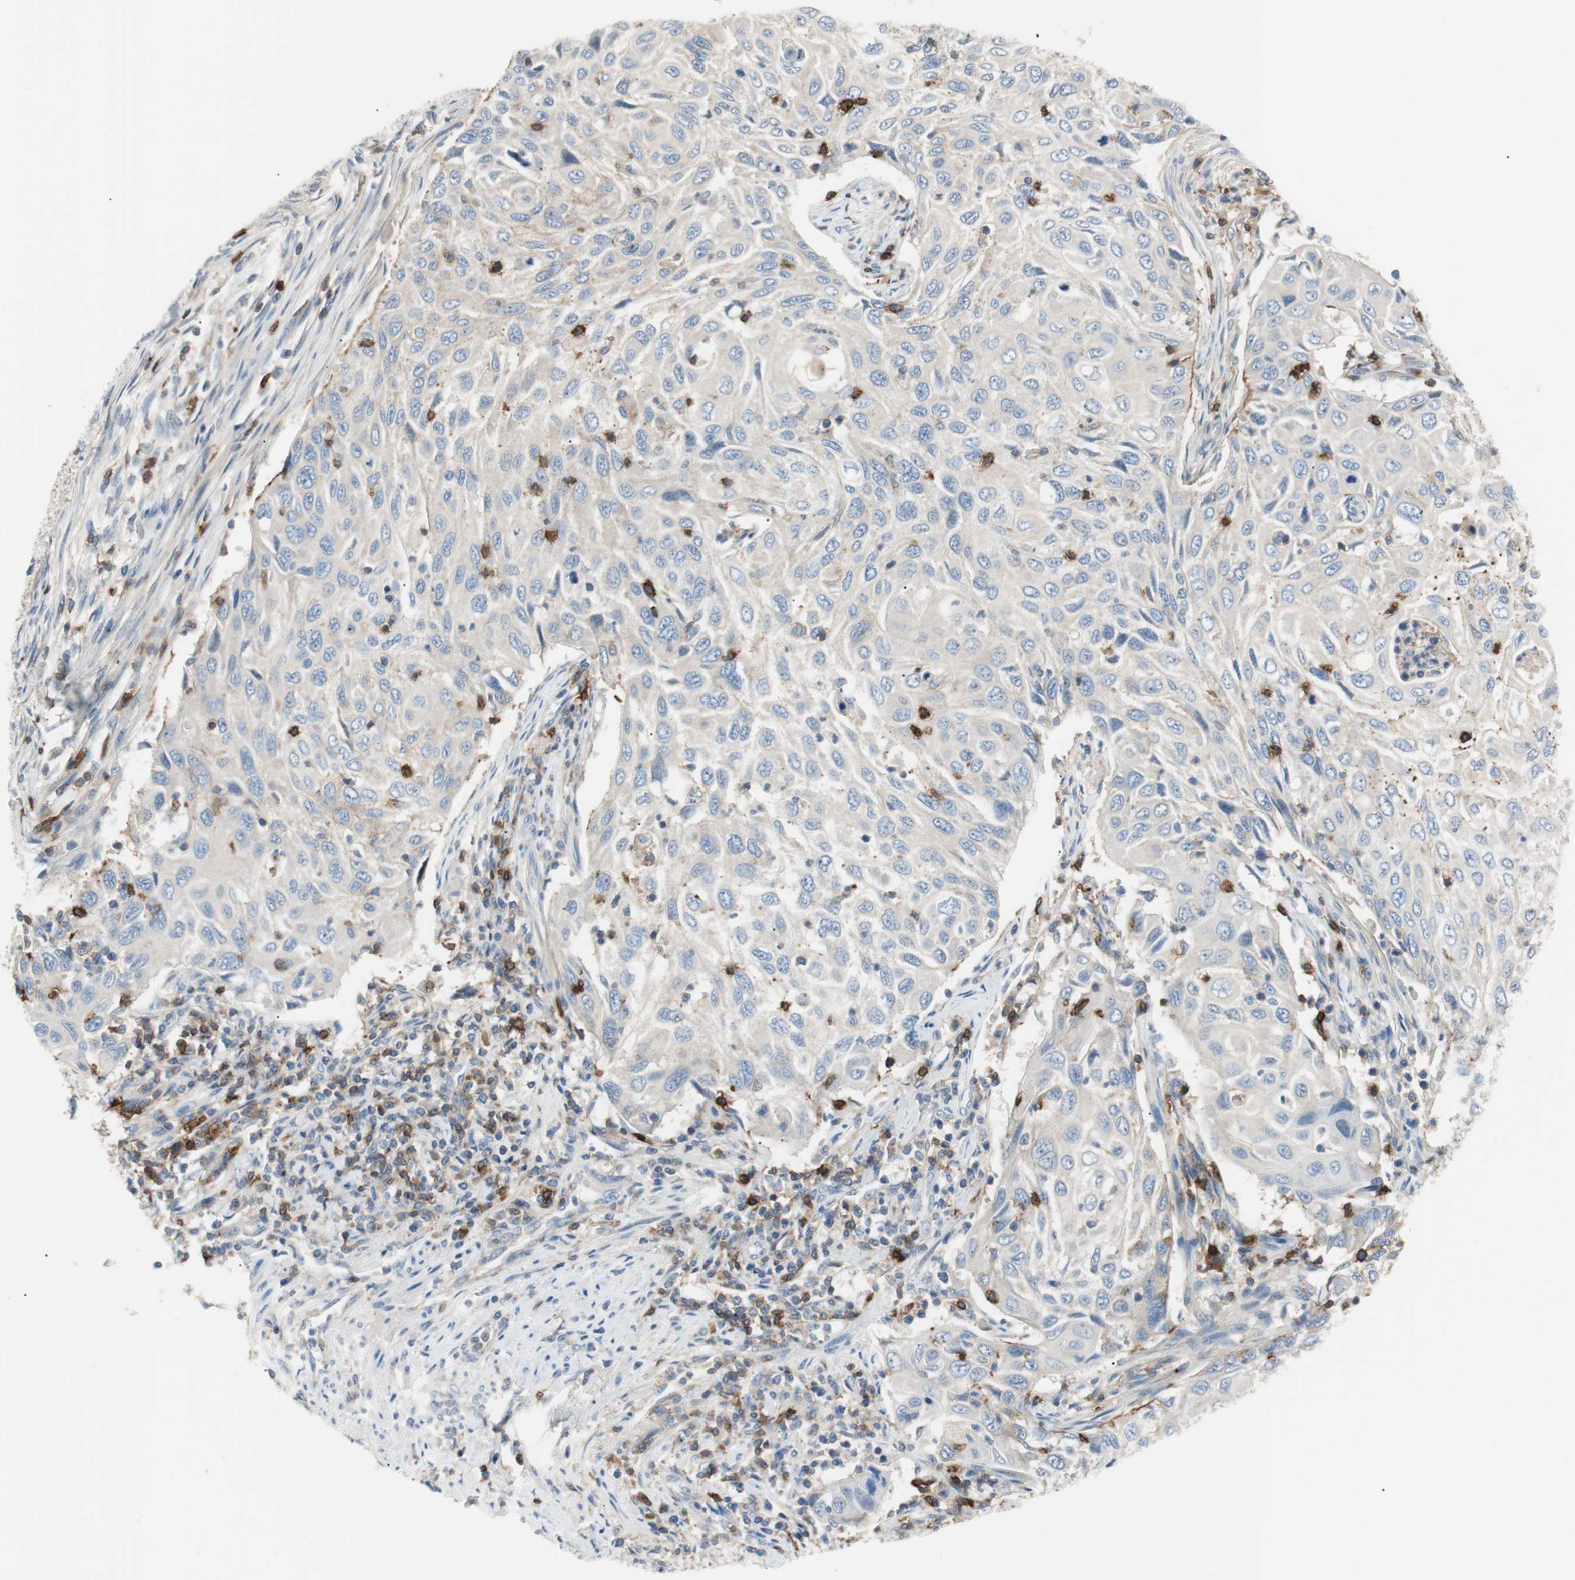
{"staining": {"intensity": "negative", "quantity": "none", "location": "none"}, "tissue": "cervical cancer", "cell_type": "Tumor cells", "image_type": "cancer", "snomed": [{"axis": "morphology", "description": "Squamous cell carcinoma, NOS"}, {"axis": "topography", "description": "Cervix"}], "caption": "Immunohistochemistry (IHC) photomicrograph of cervical cancer (squamous cell carcinoma) stained for a protein (brown), which reveals no staining in tumor cells.", "gene": "TNFRSF18", "patient": {"sex": "female", "age": 70}}